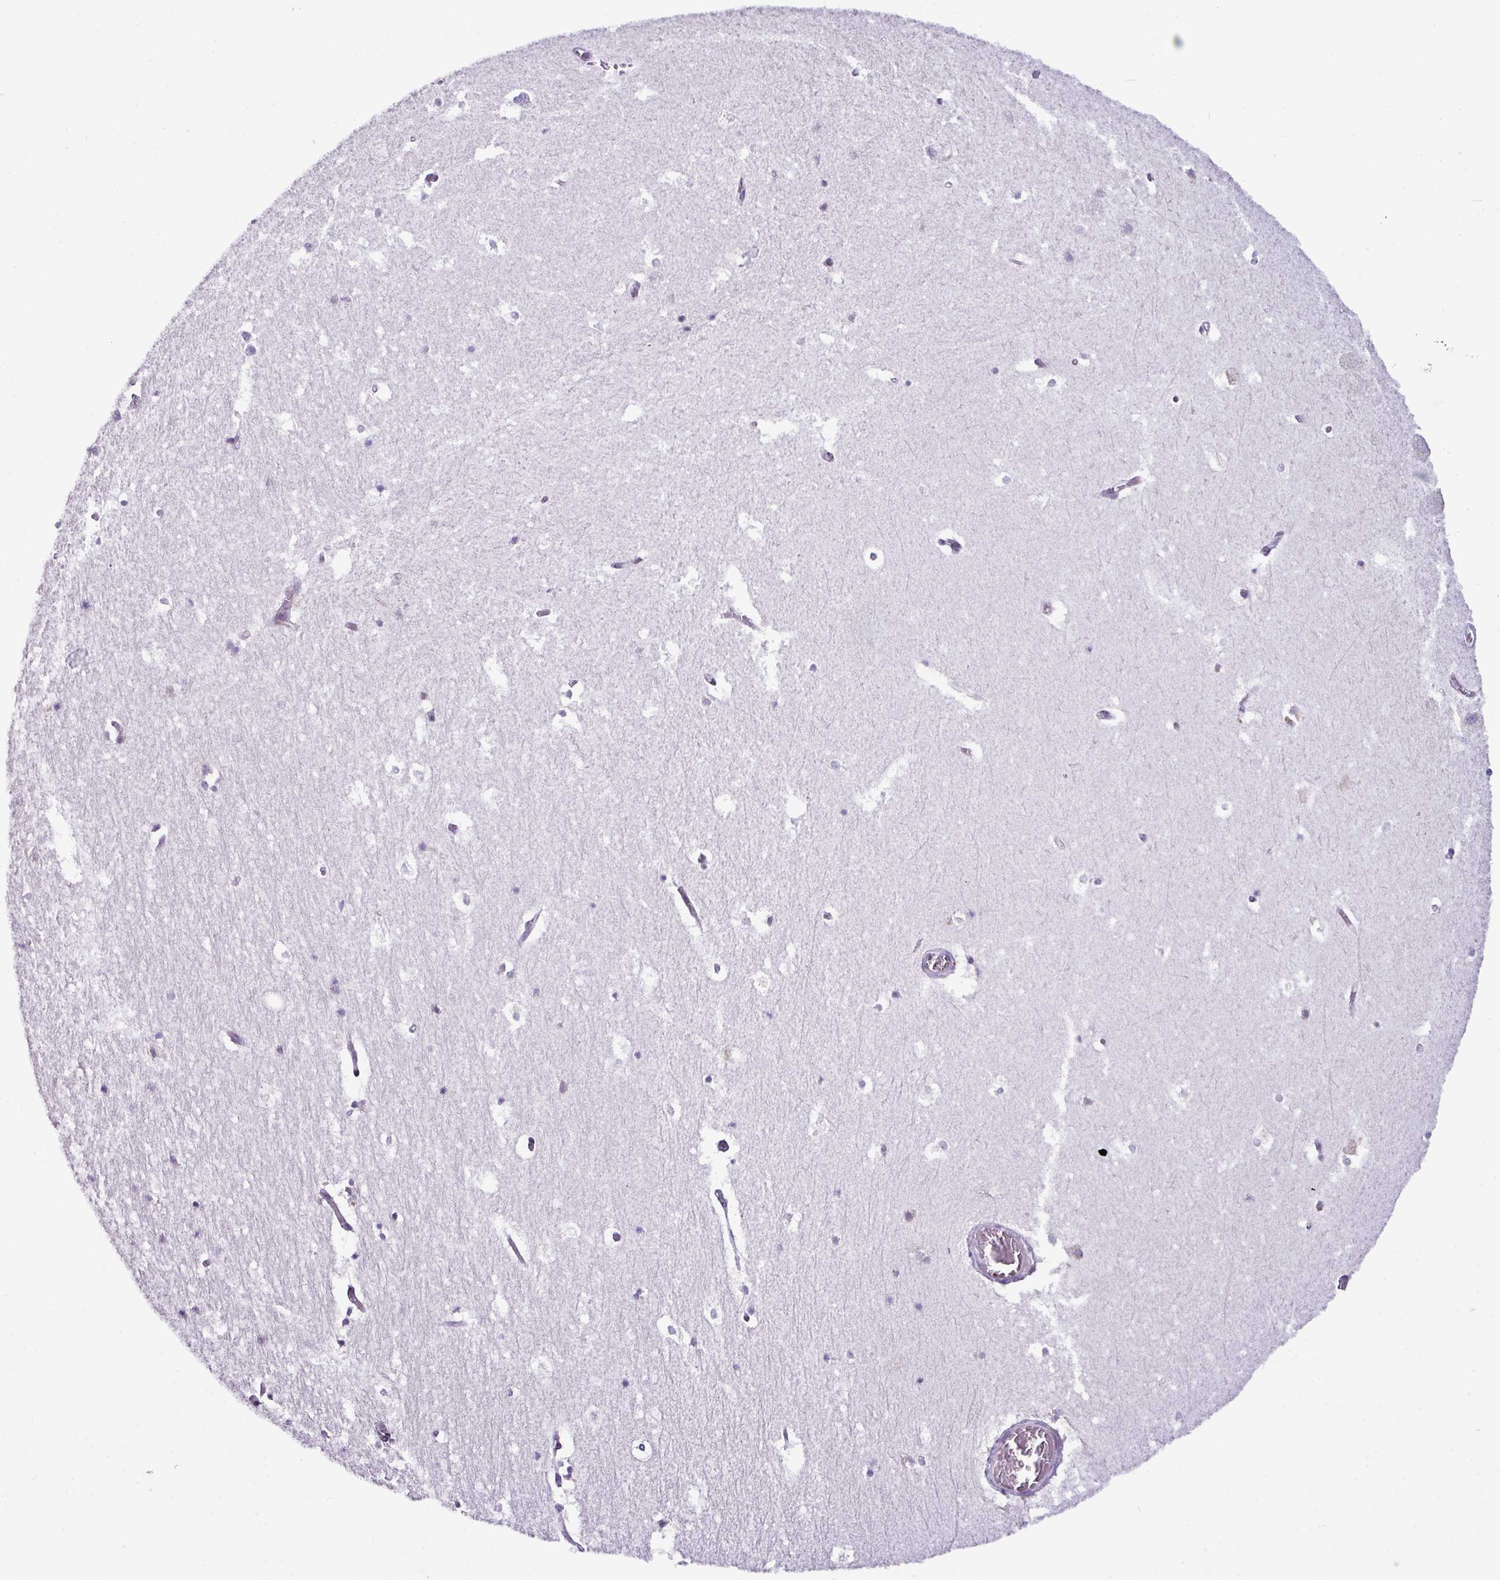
{"staining": {"intensity": "negative", "quantity": "none", "location": "none"}, "tissue": "hippocampus", "cell_type": "Glial cells", "image_type": "normal", "snomed": [{"axis": "morphology", "description": "Normal tissue, NOS"}, {"axis": "topography", "description": "Hippocampus"}], "caption": "An image of hippocampus stained for a protein shows no brown staining in glial cells. The staining was performed using DAB (3,3'-diaminobenzidine) to visualize the protein expression in brown, while the nuclei were stained in blue with hematoxylin (Magnification: 20x).", "gene": "RGS21", "patient": {"sex": "female", "age": 52}}